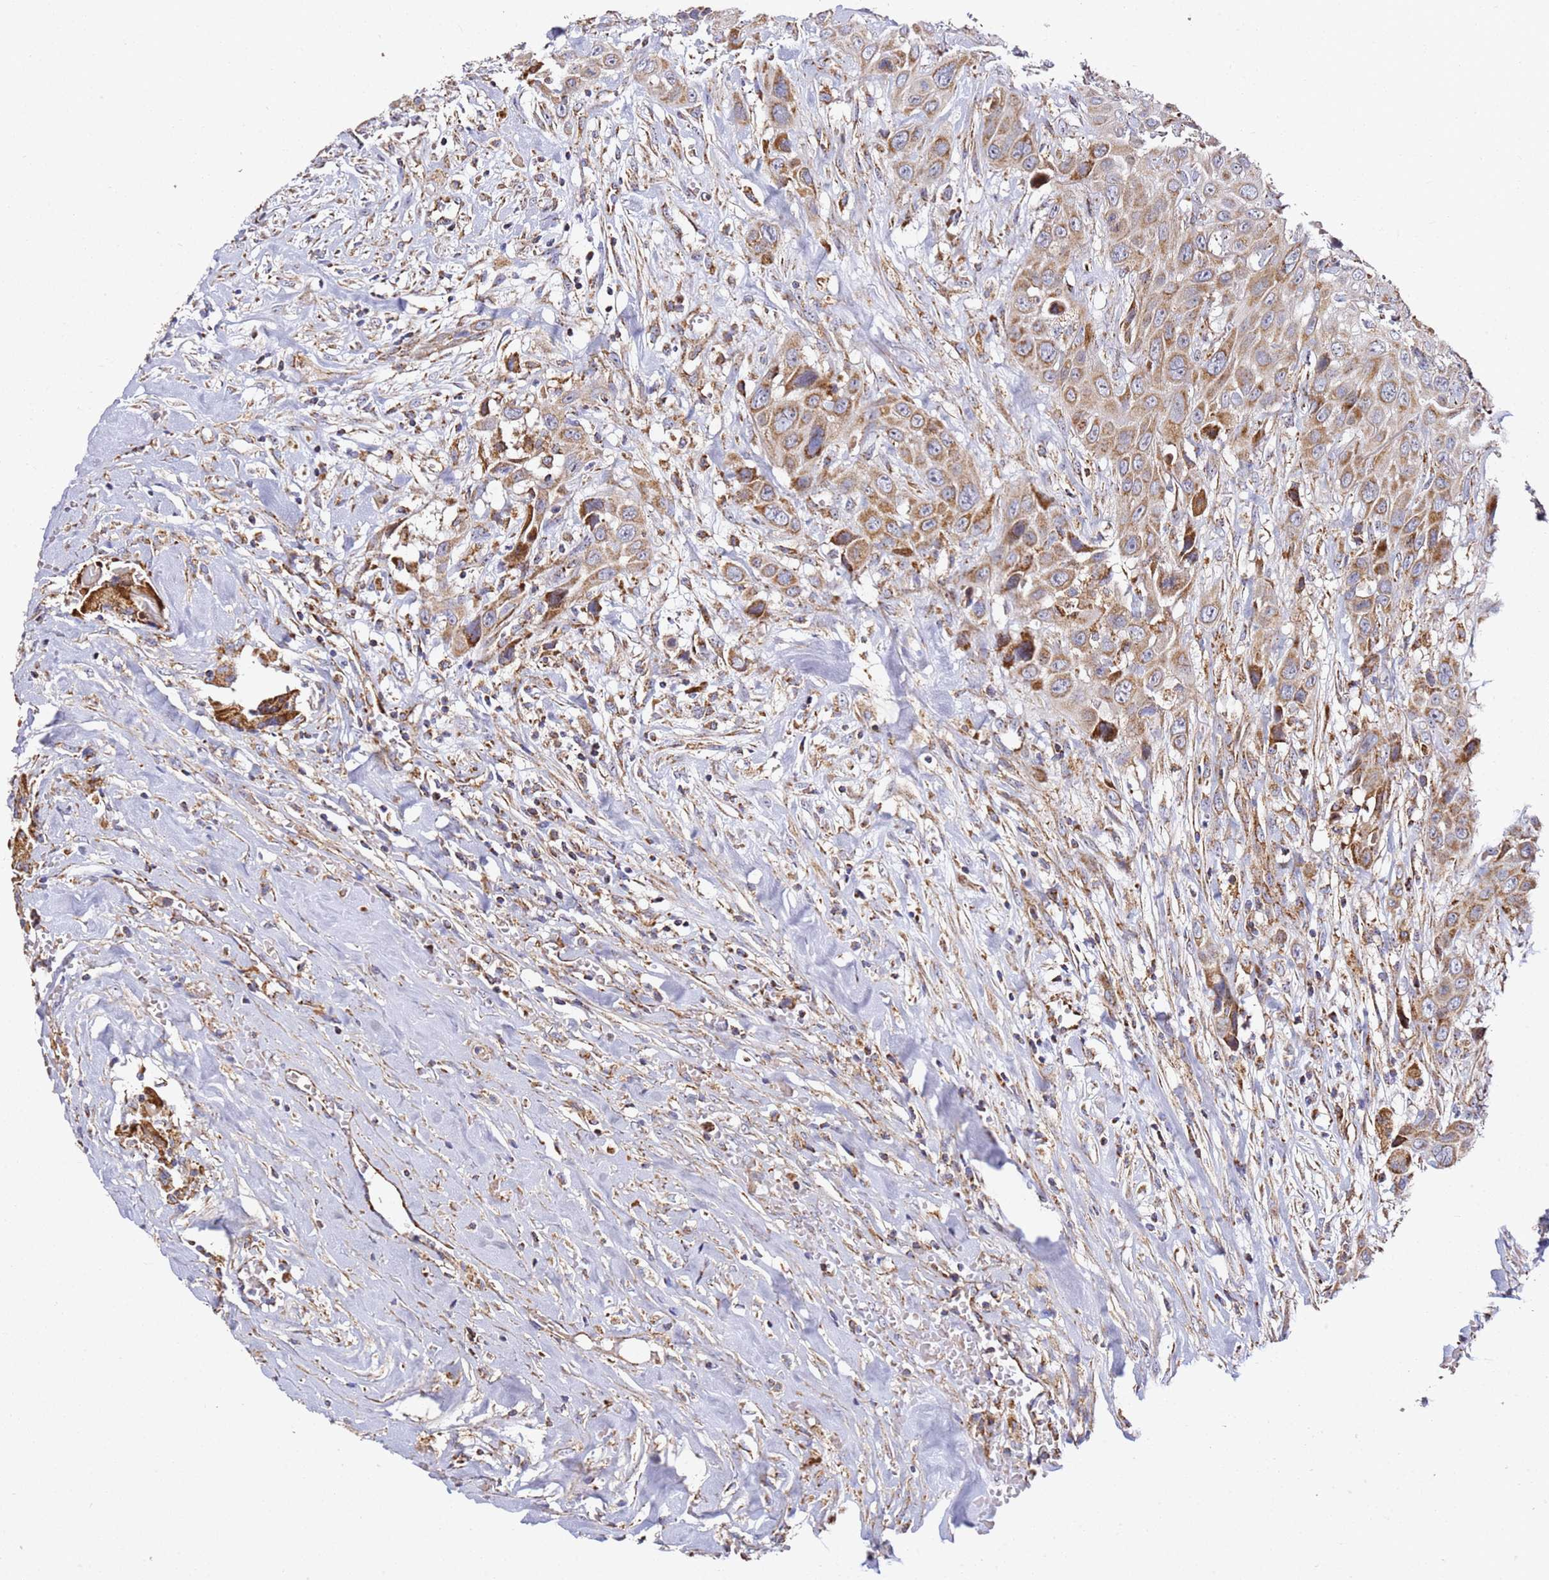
{"staining": {"intensity": "moderate", "quantity": ">75%", "location": "cytoplasmic/membranous"}, "tissue": "head and neck cancer", "cell_type": "Tumor cells", "image_type": "cancer", "snomed": [{"axis": "morphology", "description": "Squamous cell carcinoma, NOS"}, {"axis": "topography", "description": "Head-Neck"}], "caption": "Immunohistochemistry (DAB) staining of human head and neck cancer reveals moderate cytoplasmic/membranous protein staining in approximately >75% of tumor cells.", "gene": "NDUFA3", "patient": {"sex": "male", "age": 81}}